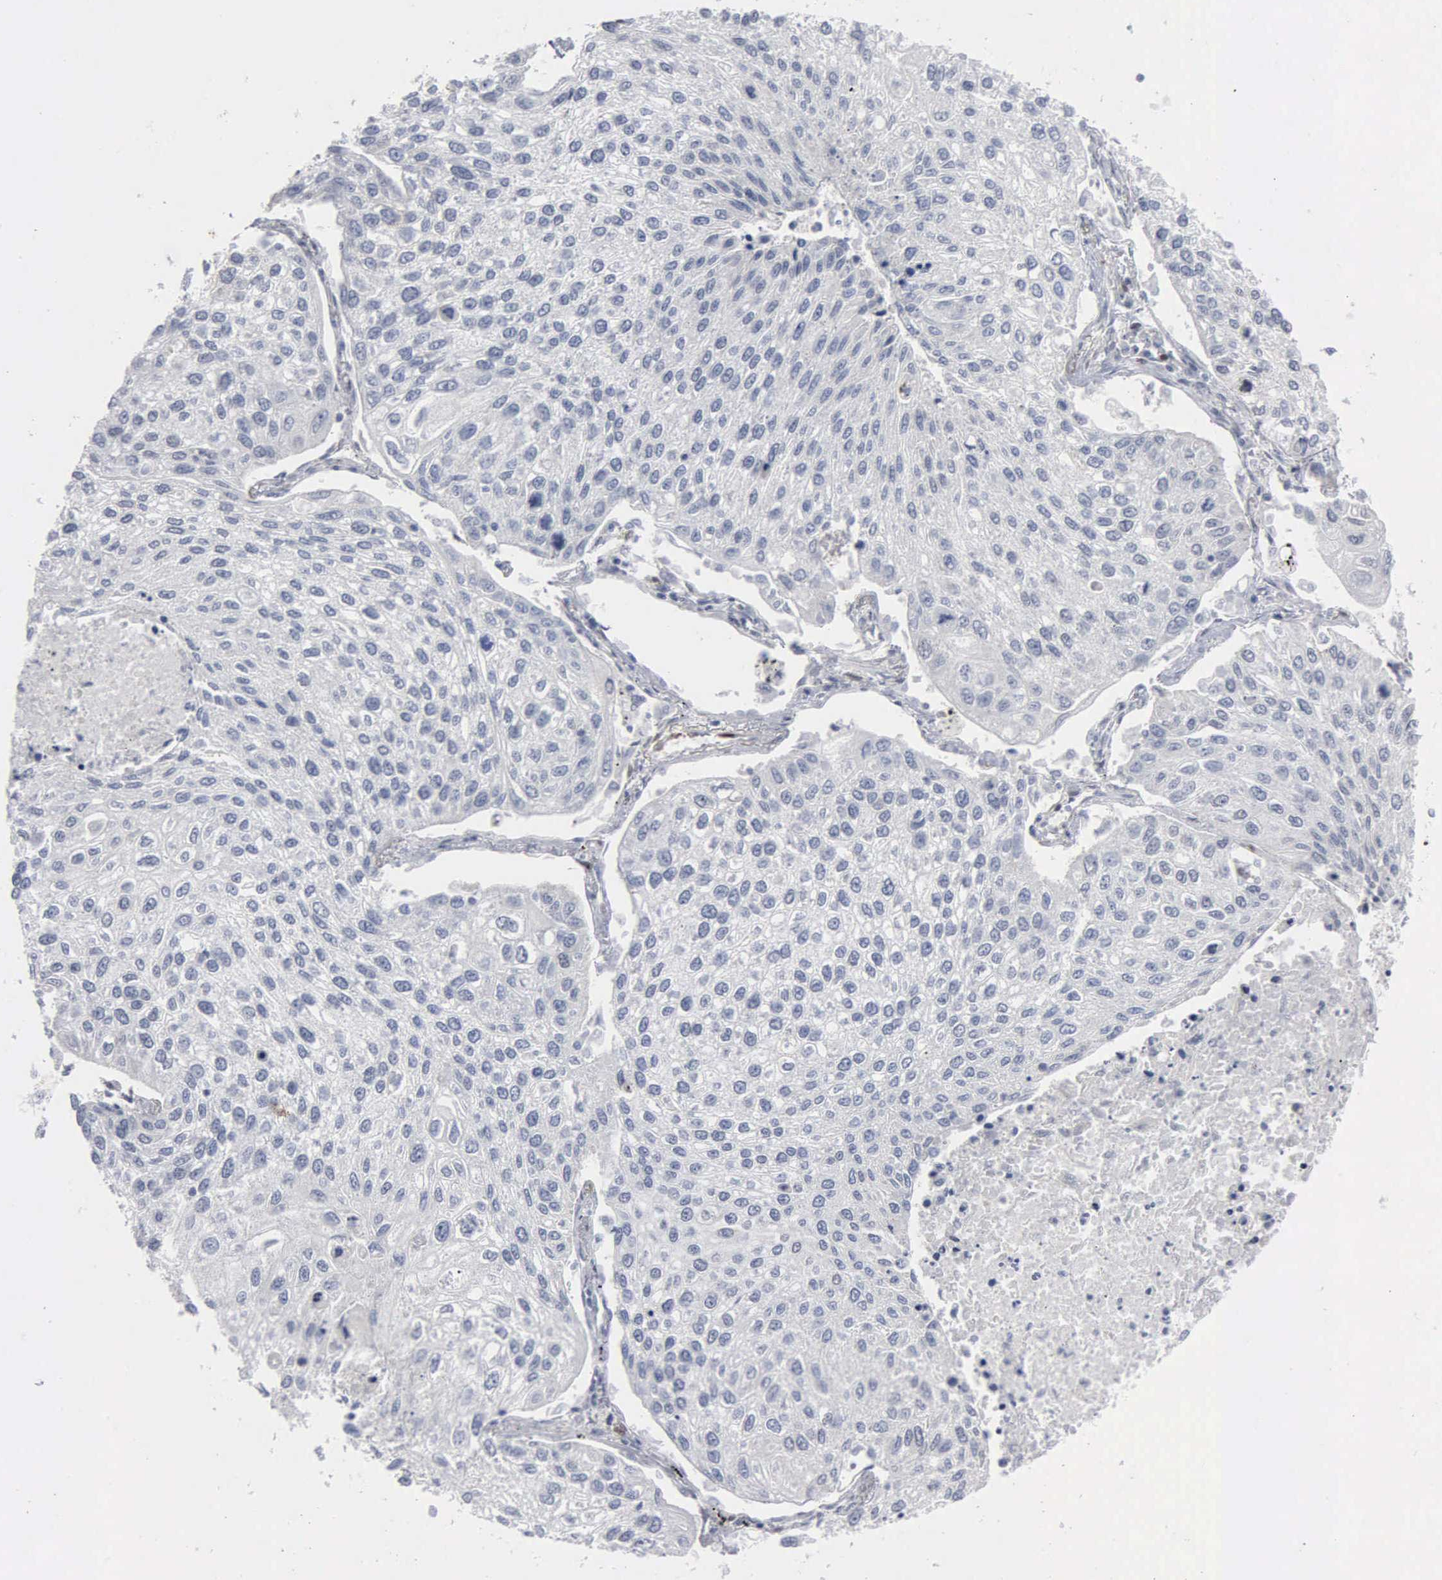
{"staining": {"intensity": "negative", "quantity": "none", "location": "none"}, "tissue": "lung cancer", "cell_type": "Tumor cells", "image_type": "cancer", "snomed": [{"axis": "morphology", "description": "Squamous cell carcinoma, NOS"}, {"axis": "topography", "description": "Lung"}], "caption": "Lung cancer was stained to show a protein in brown. There is no significant positivity in tumor cells. (Stains: DAB (3,3'-diaminobenzidine) immunohistochemistry with hematoxylin counter stain, Microscopy: brightfield microscopy at high magnification).", "gene": "FGF2", "patient": {"sex": "male", "age": 75}}